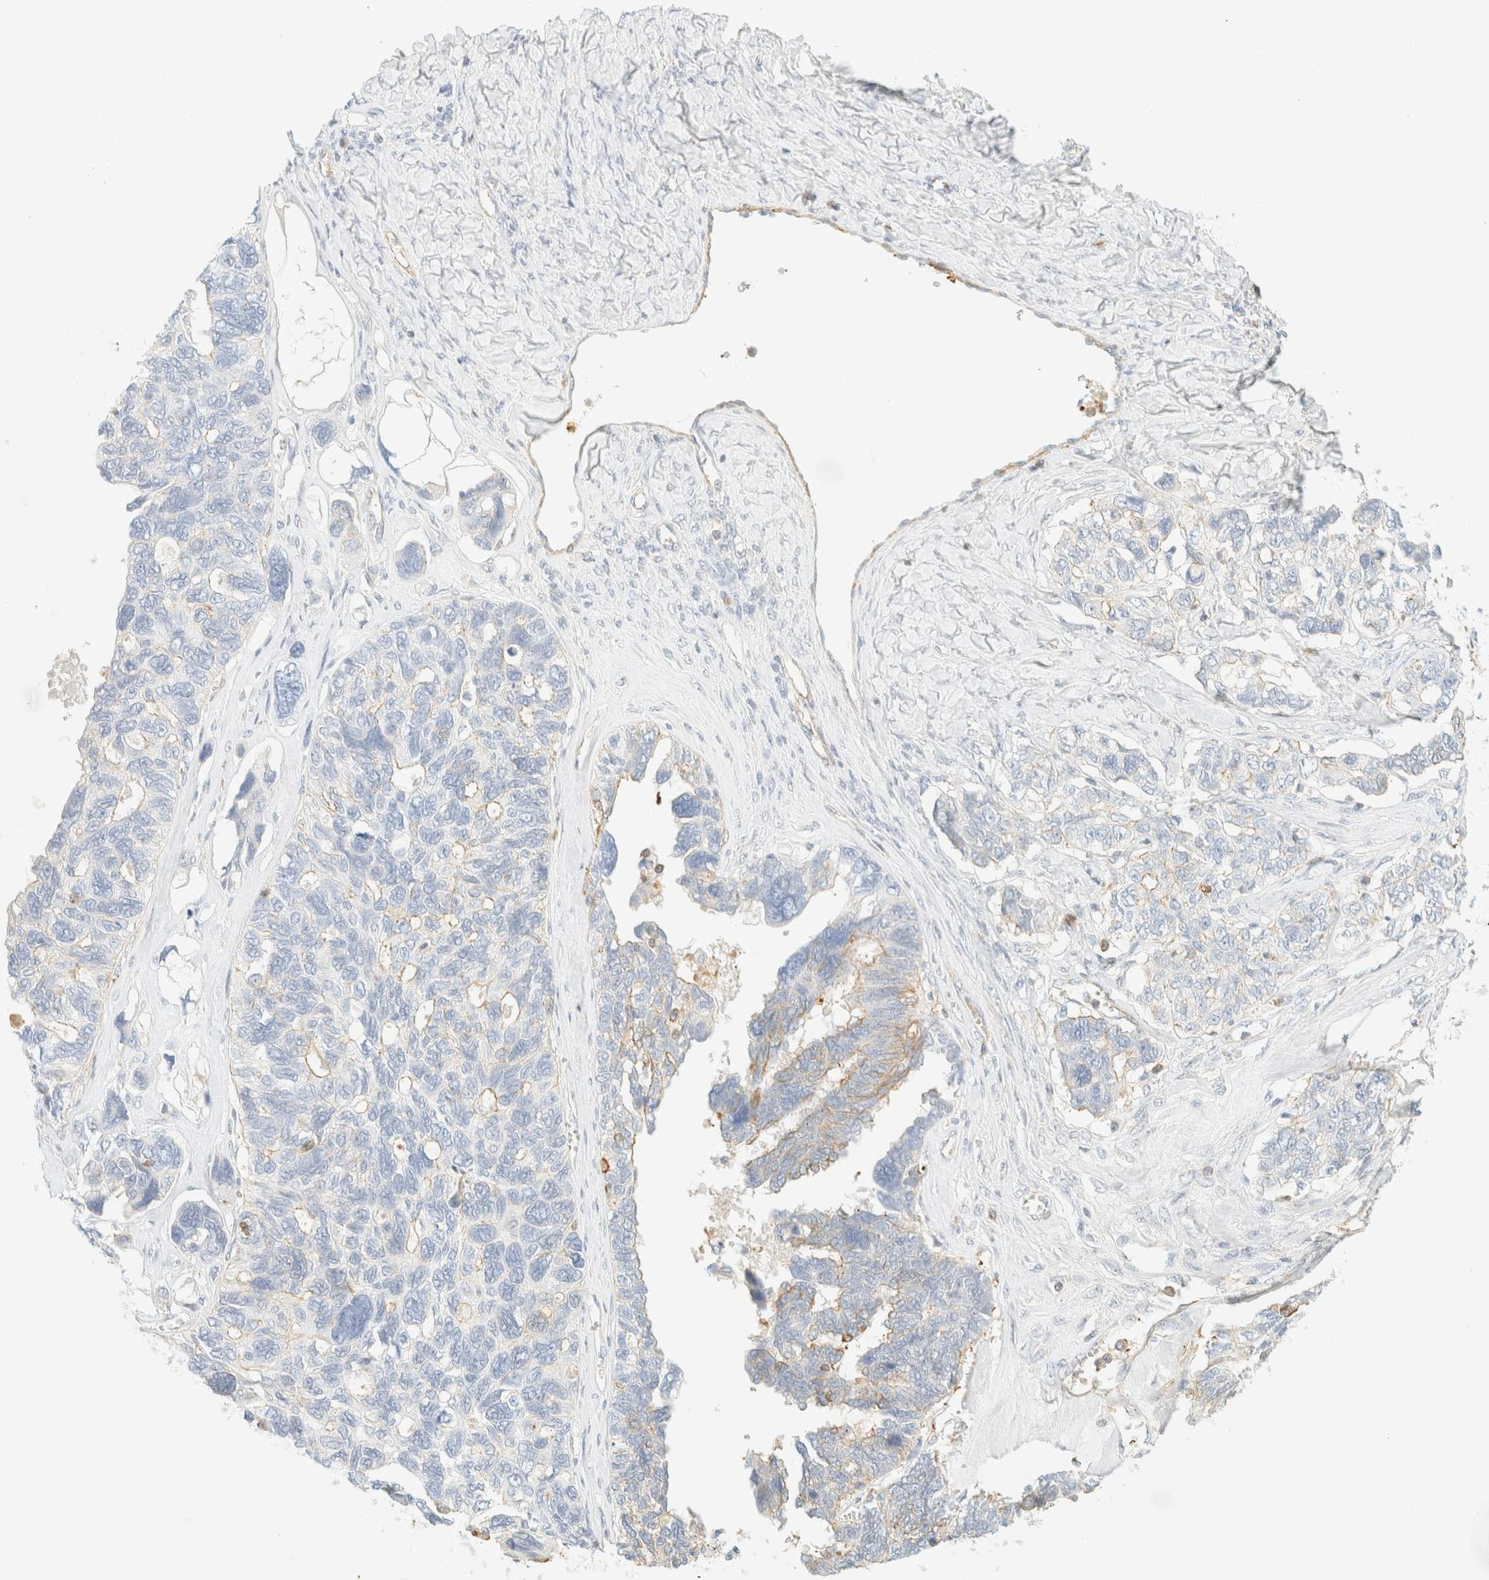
{"staining": {"intensity": "negative", "quantity": "none", "location": "none"}, "tissue": "ovarian cancer", "cell_type": "Tumor cells", "image_type": "cancer", "snomed": [{"axis": "morphology", "description": "Cystadenocarcinoma, serous, NOS"}, {"axis": "topography", "description": "Ovary"}], "caption": "Immunohistochemistry histopathology image of neoplastic tissue: human serous cystadenocarcinoma (ovarian) stained with DAB (3,3'-diaminobenzidine) exhibits no significant protein staining in tumor cells.", "gene": "OTOP2", "patient": {"sex": "female", "age": 79}}